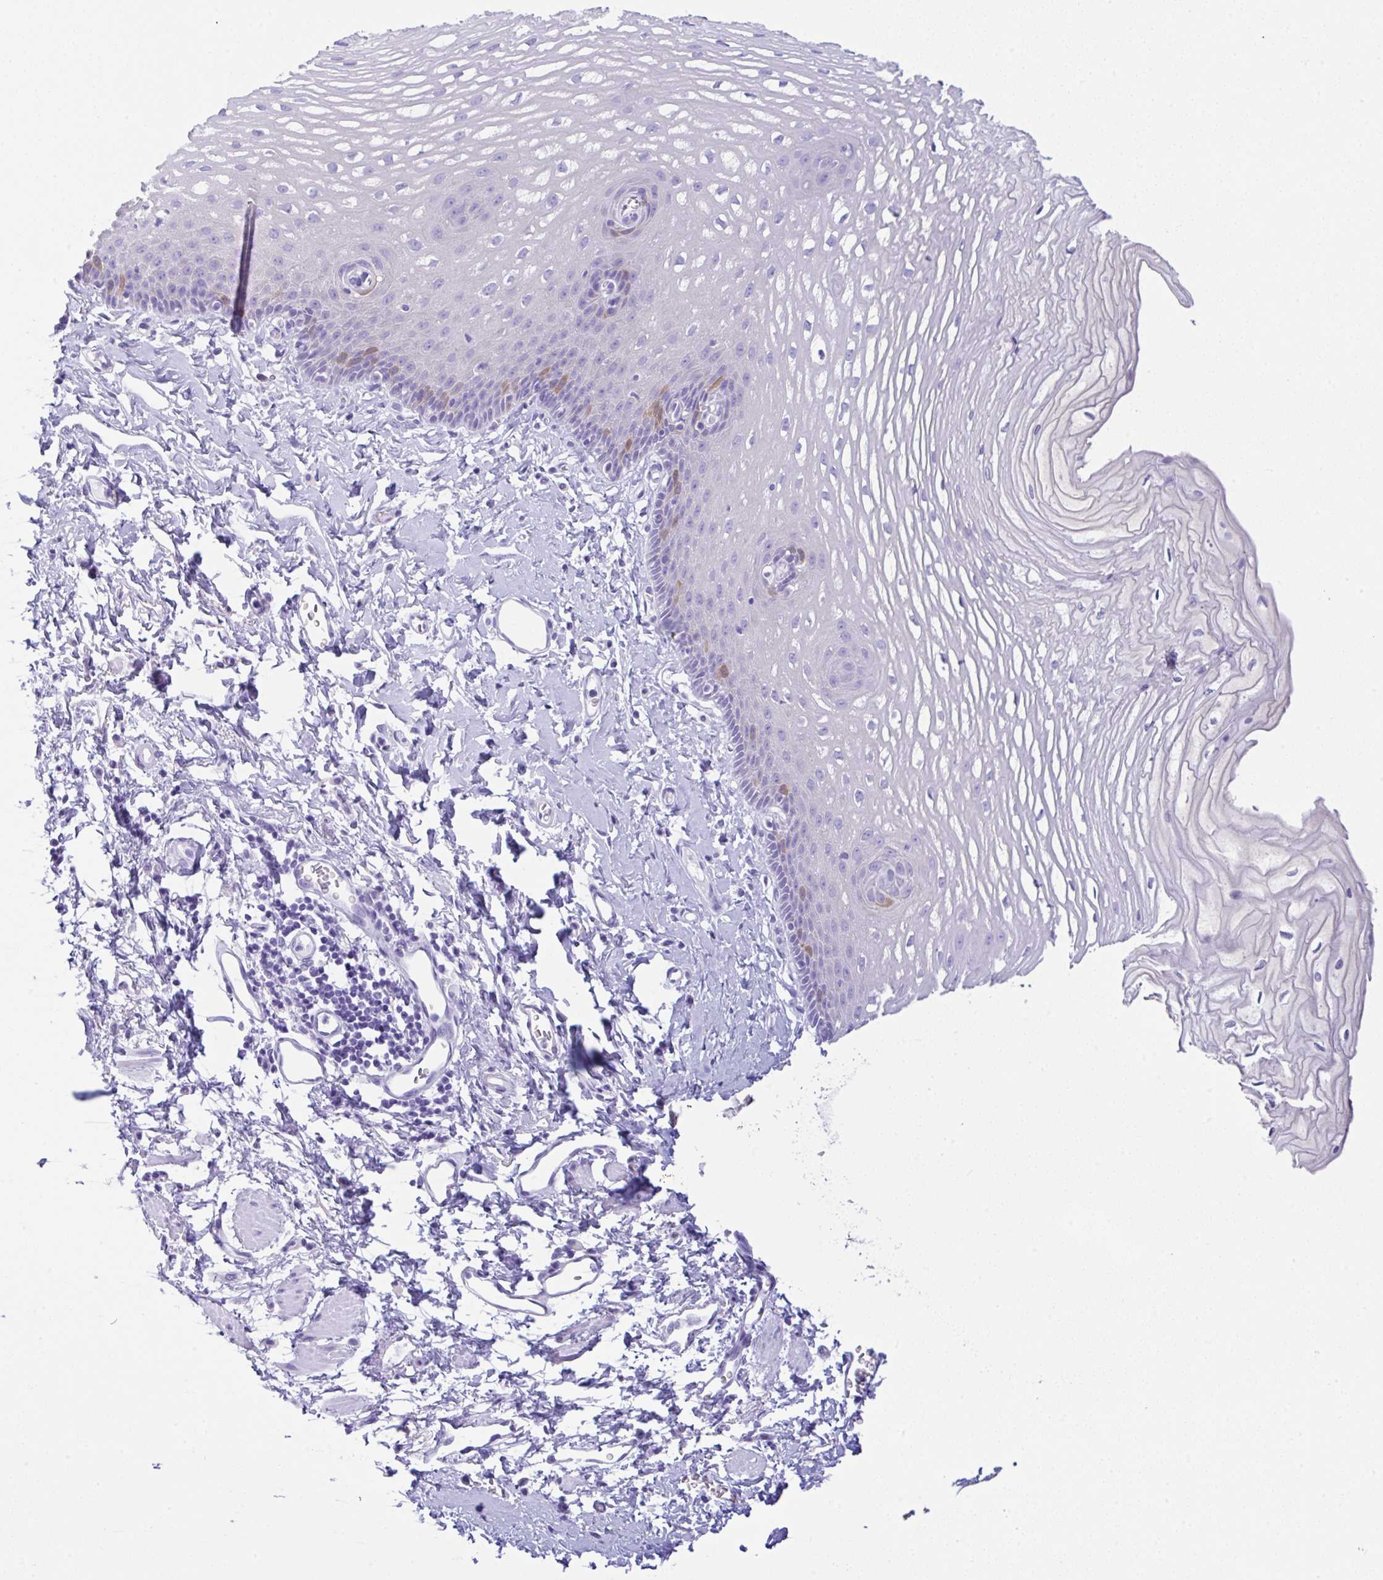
{"staining": {"intensity": "moderate", "quantity": "<25%", "location": "cytoplasmic/membranous"}, "tissue": "esophagus", "cell_type": "Squamous epithelial cells", "image_type": "normal", "snomed": [{"axis": "morphology", "description": "Normal tissue, NOS"}, {"axis": "topography", "description": "Esophagus"}], "caption": "Immunohistochemical staining of normal esophagus reveals <25% levels of moderate cytoplasmic/membranous protein expression in approximately <25% of squamous epithelial cells.", "gene": "RRM2", "patient": {"sex": "male", "age": 70}}